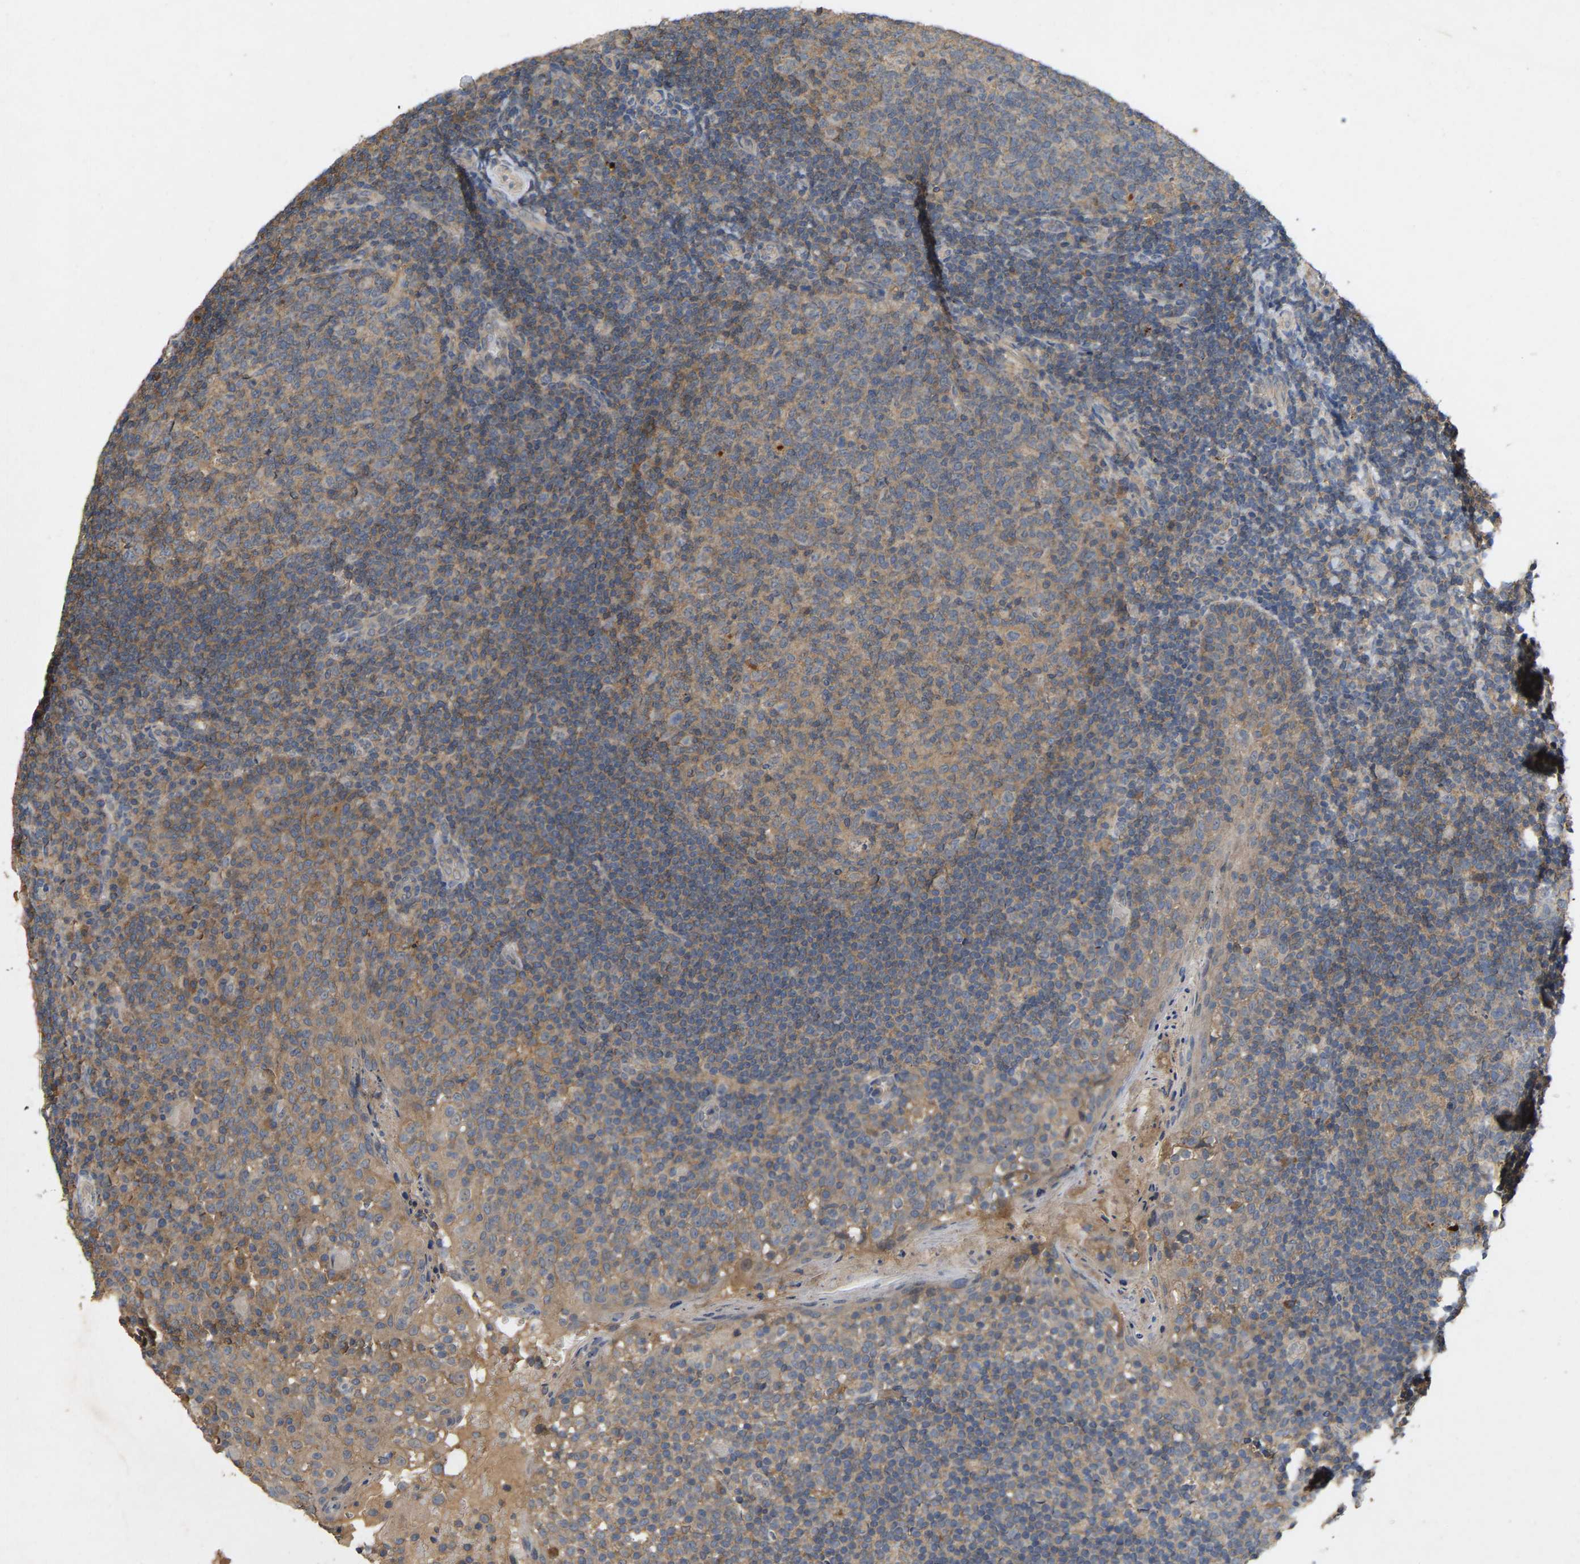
{"staining": {"intensity": "weak", "quantity": "25%-75%", "location": "cytoplasmic/membranous"}, "tissue": "tonsil", "cell_type": "Germinal center cells", "image_type": "normal", "snomed": [{"axis": "morphology", "description": "Normal tissue, NOS"}, {"axis": "topography", "description": "Tonsil"}], "caption": "Immunohistochemical staining of unremarkable tonsil shows weak cytoplasmic/membranous protein expression in approximately 25%-75% of germinal center cells. (DAB IHC with brightfield microscopy, high magnification).", "gene": "LPAR2", "patient": {"sex": "female", "age": 19}}